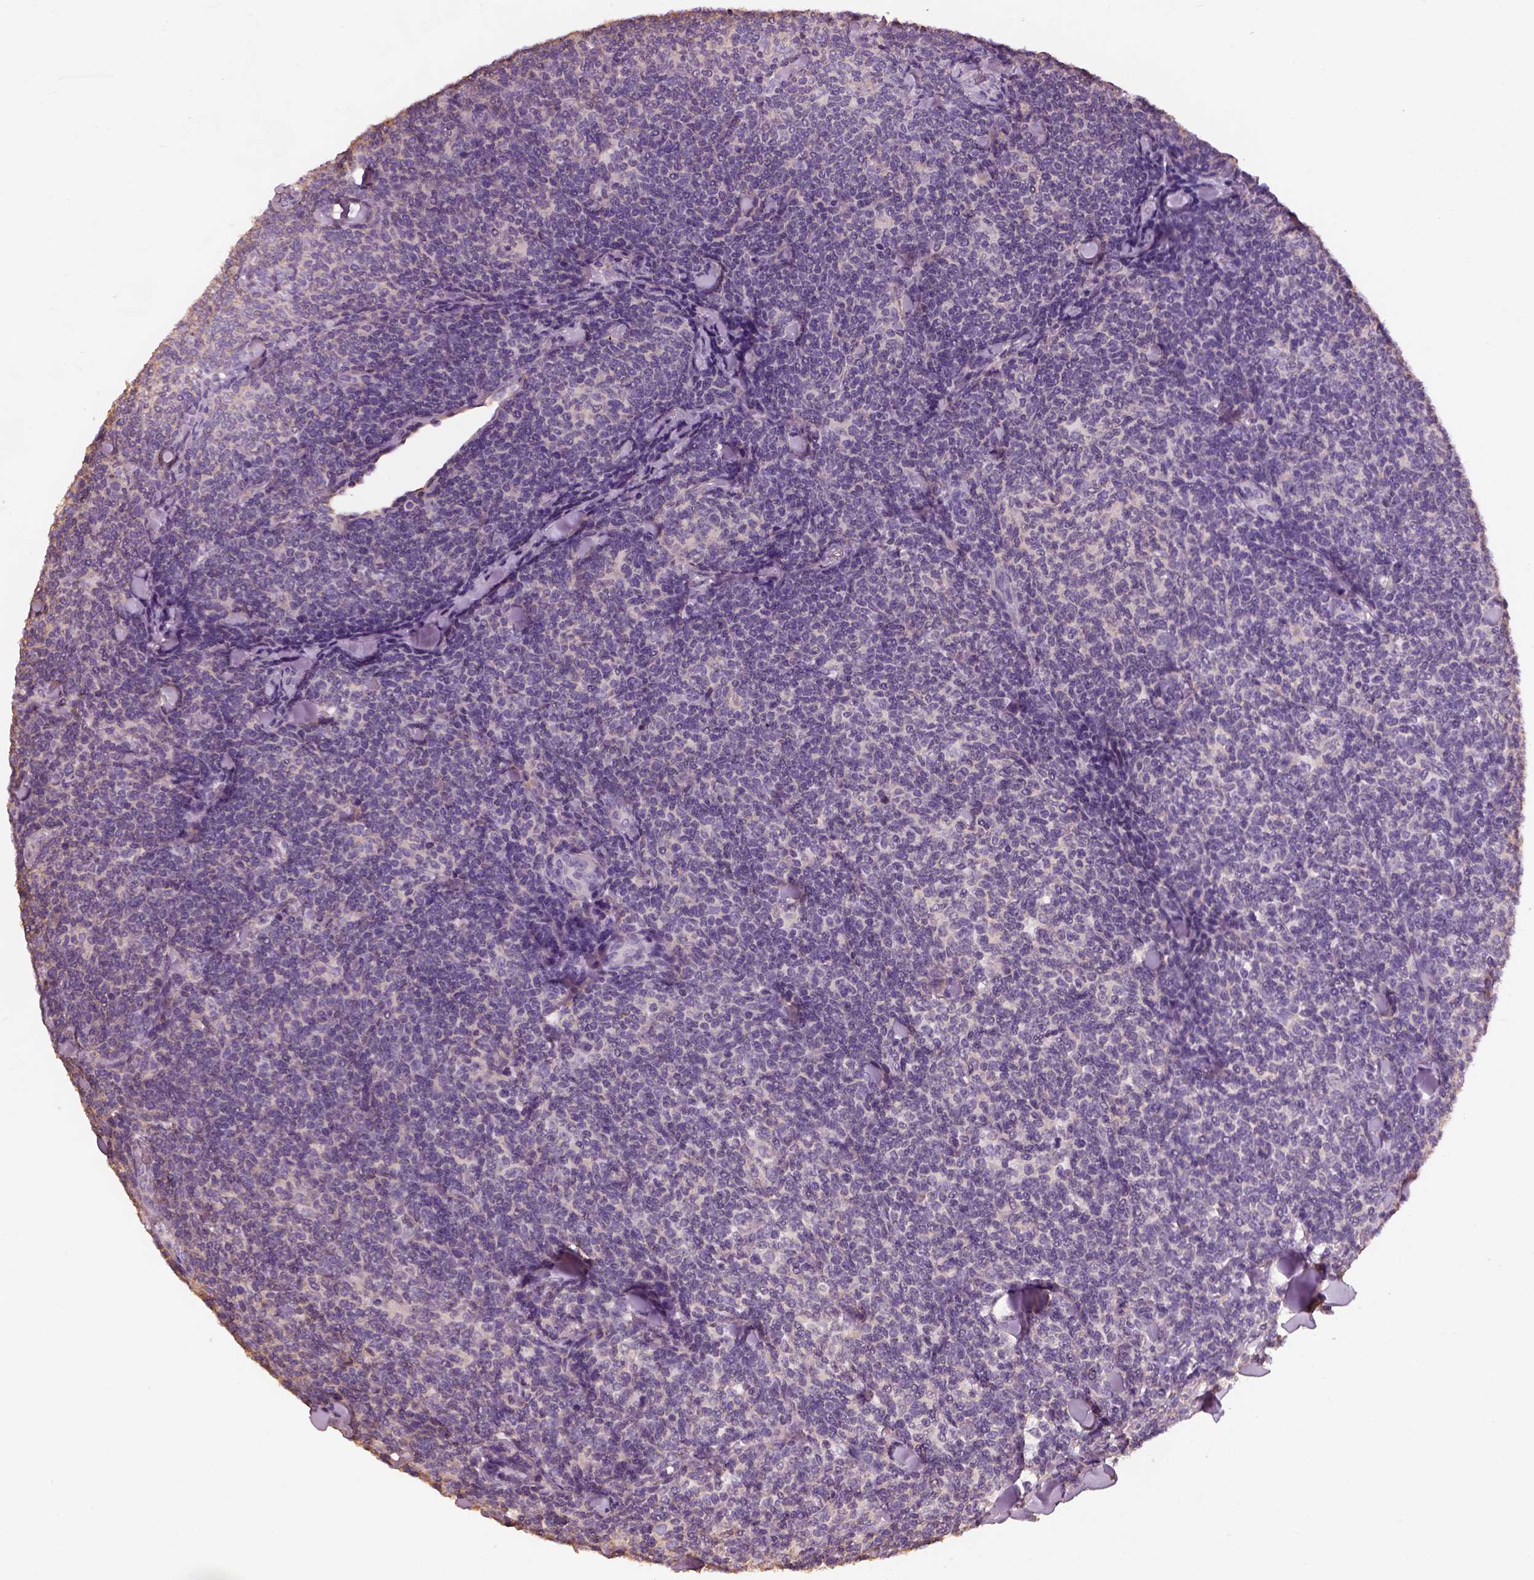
{"staining": {"intensity": "negative", "quantity": "none", "location": "none"}, "tissue": "lymphoma", "cell_type": "Tumor cells", "image_type": "cancer", "snomed": [{"axis": "morphology", "description": "Malignant lymphoma, non-Hodgkin's type, Low grade"}, {"axis": "topography", "description": "Lymph node"}], "caption": "This is an immunohistochemistry (IHC) histopathology image of human lymphoma. There is no positivity in tumor cells.", "gene": "OTUD6A", "patient": {"sex": "female", "age": 56}}